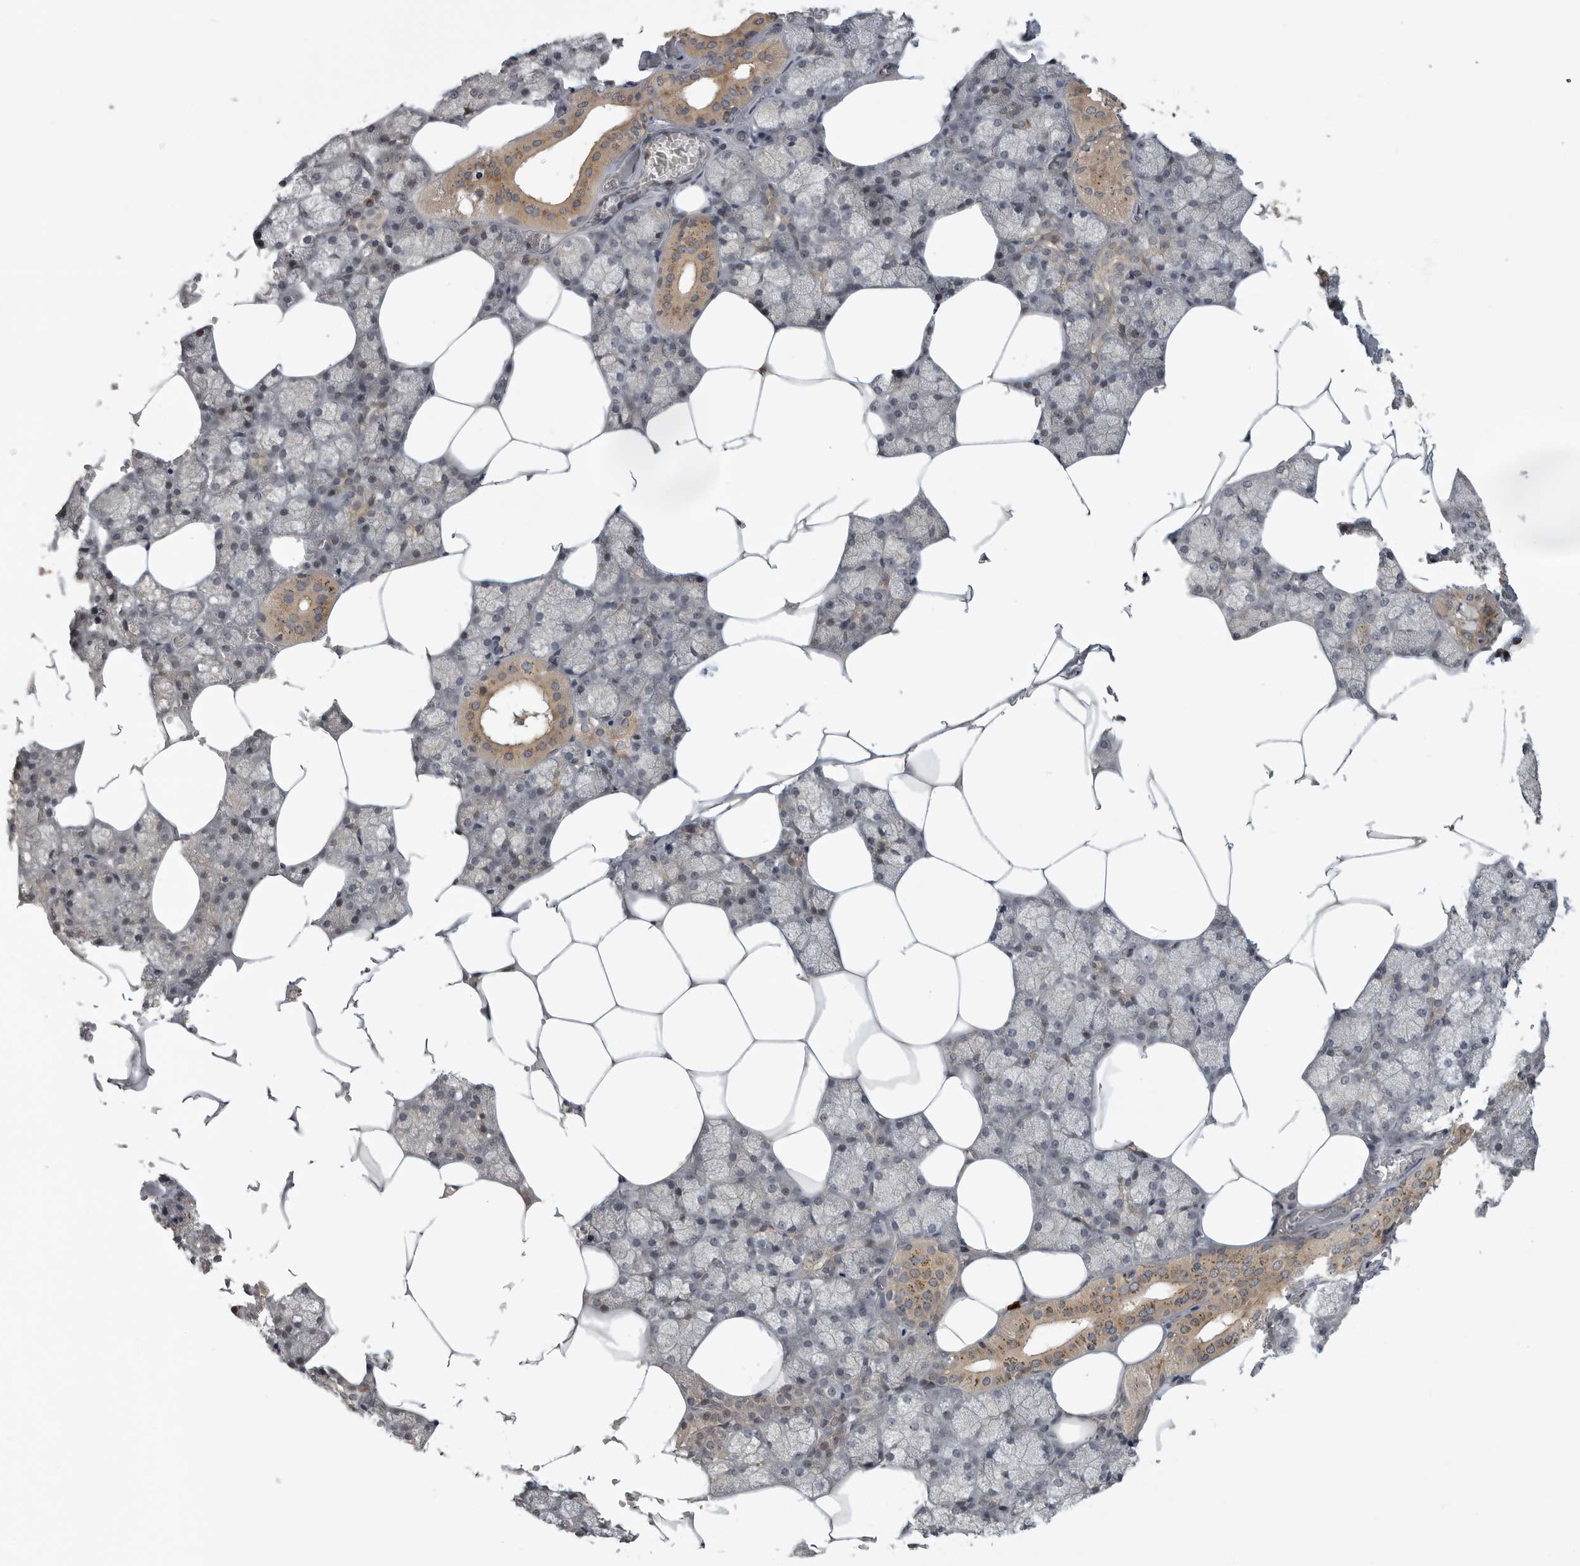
{"staining": {"intensity": "moderate", "quantity": "25%-75%", "location": "cytoplasmic/membranous"}, "tissue": "salivary gland", "cell_type": "Glandular cells", "image_type": "normal", "snomed": [{"axis": "morphology", "description": "Normal tissue, NOS"}, {"axis": "topography", "description": "Salivary gland"}], "caption": "Immunohistochemical staining of unremarkable human salivary gland reveals moderate cytoplasmic/membranous protein expression in about 25%-75% of glandular cells. The staining is performed using DAB brown chromogen to label protein expression. The nuclei are counter-stained blue using hematoxylin.", "gene": "CUEDC1", "patient": {"sex": "male", "age": 62}}